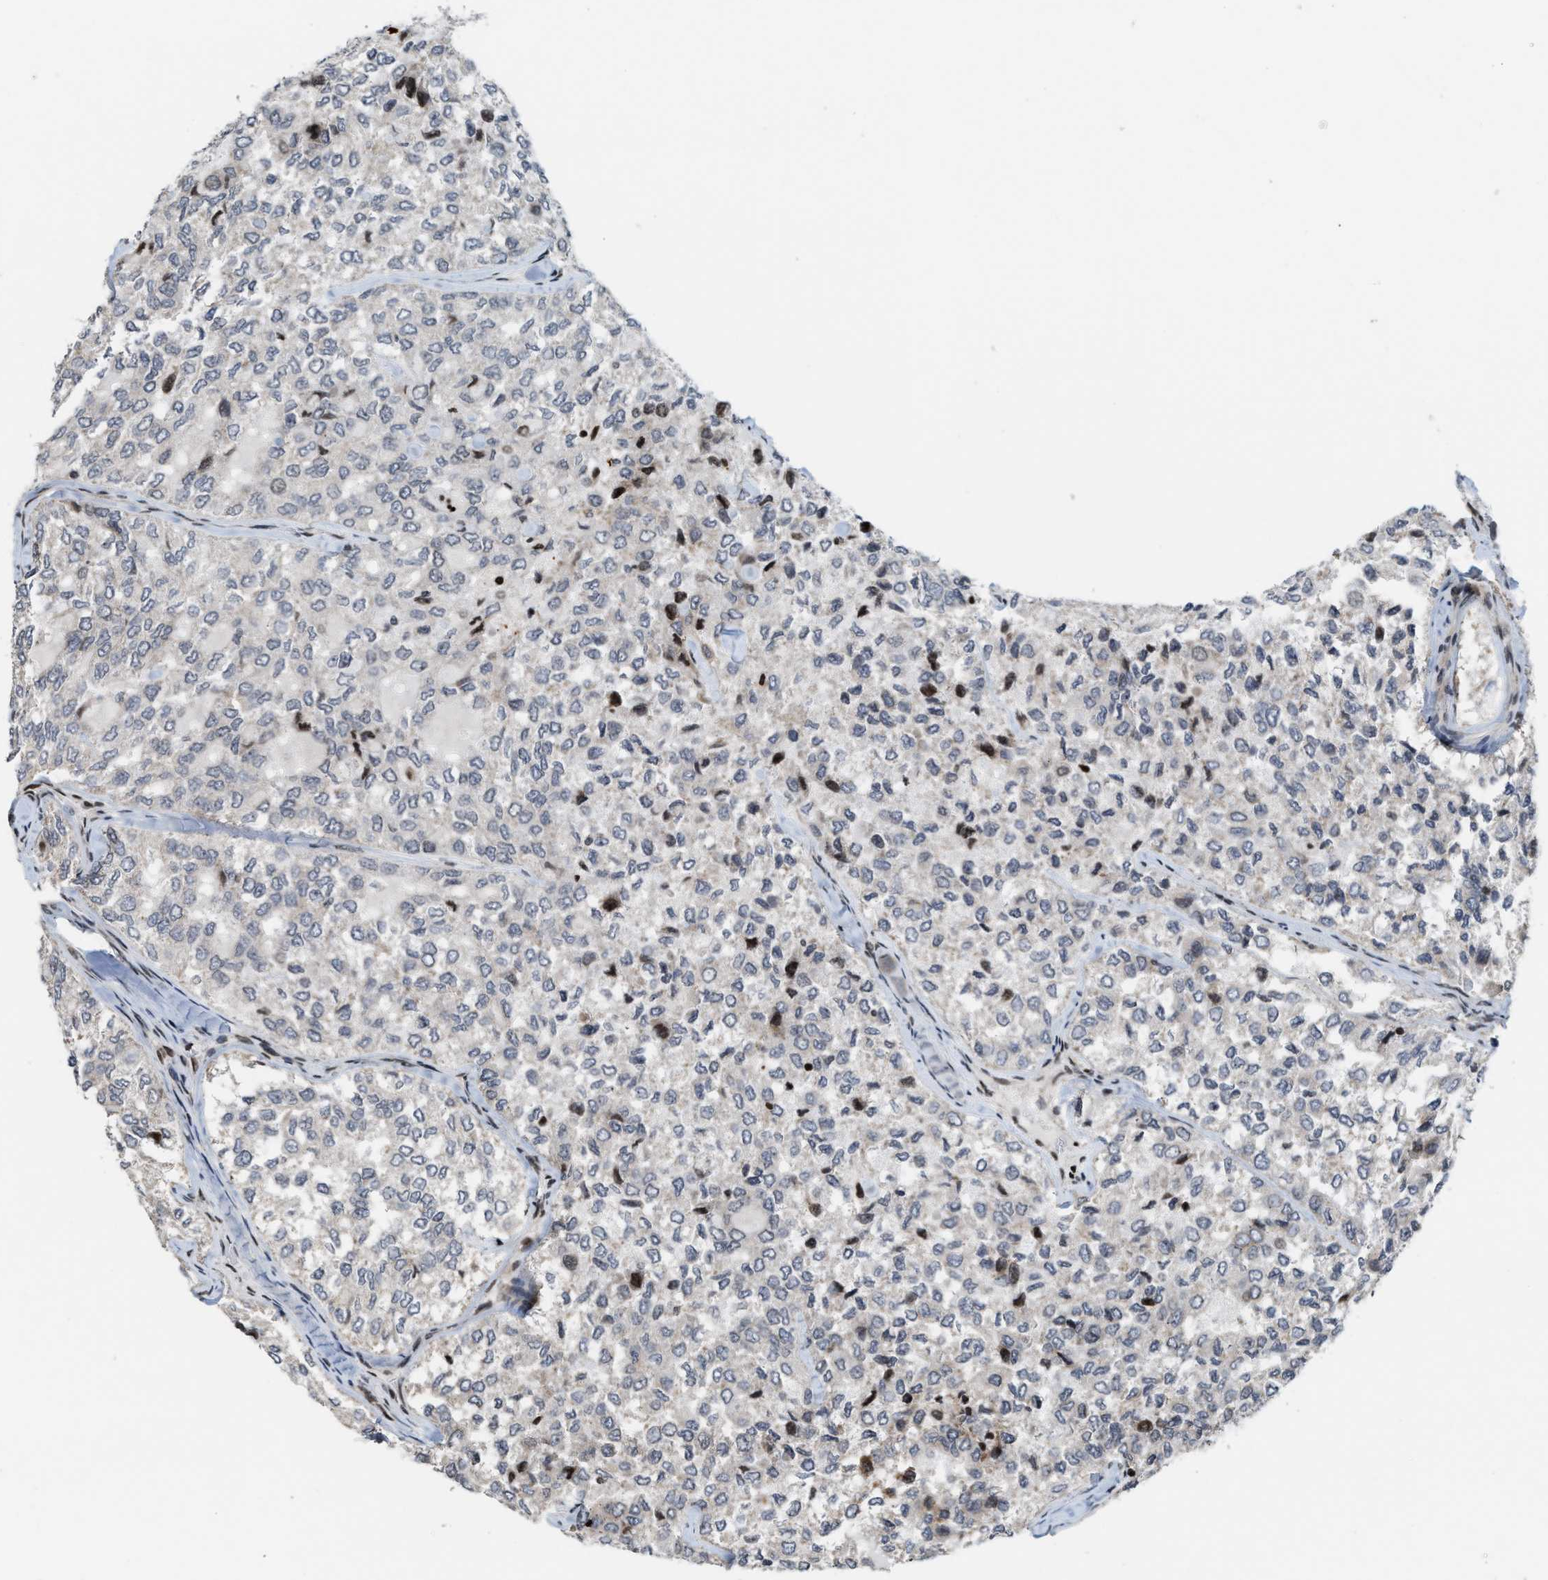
{"staining": {"intensity": "weak", "quantity": "<25%", "location": "nuclear"}, "tissue": "thyroid cancer", "cell_type": "Tumor cells", "image_type": "cancer", "snomed": [{"axis": "morphology", "description": "Follicular adenoma carcinoma, NOS"}, {"axis": "topography", "description": "Thyroid gland"}], "caption": "Immunohistochemistry of thyroid cancer (follicular adenoma carcinoma) reveals no expression in tumor cells. (DAB (3,3'-diaminobenzidine) immunohistochemistry, high magnification).", "gene": "PDZD2", "patient": {"sex": "male", "age": 75}}